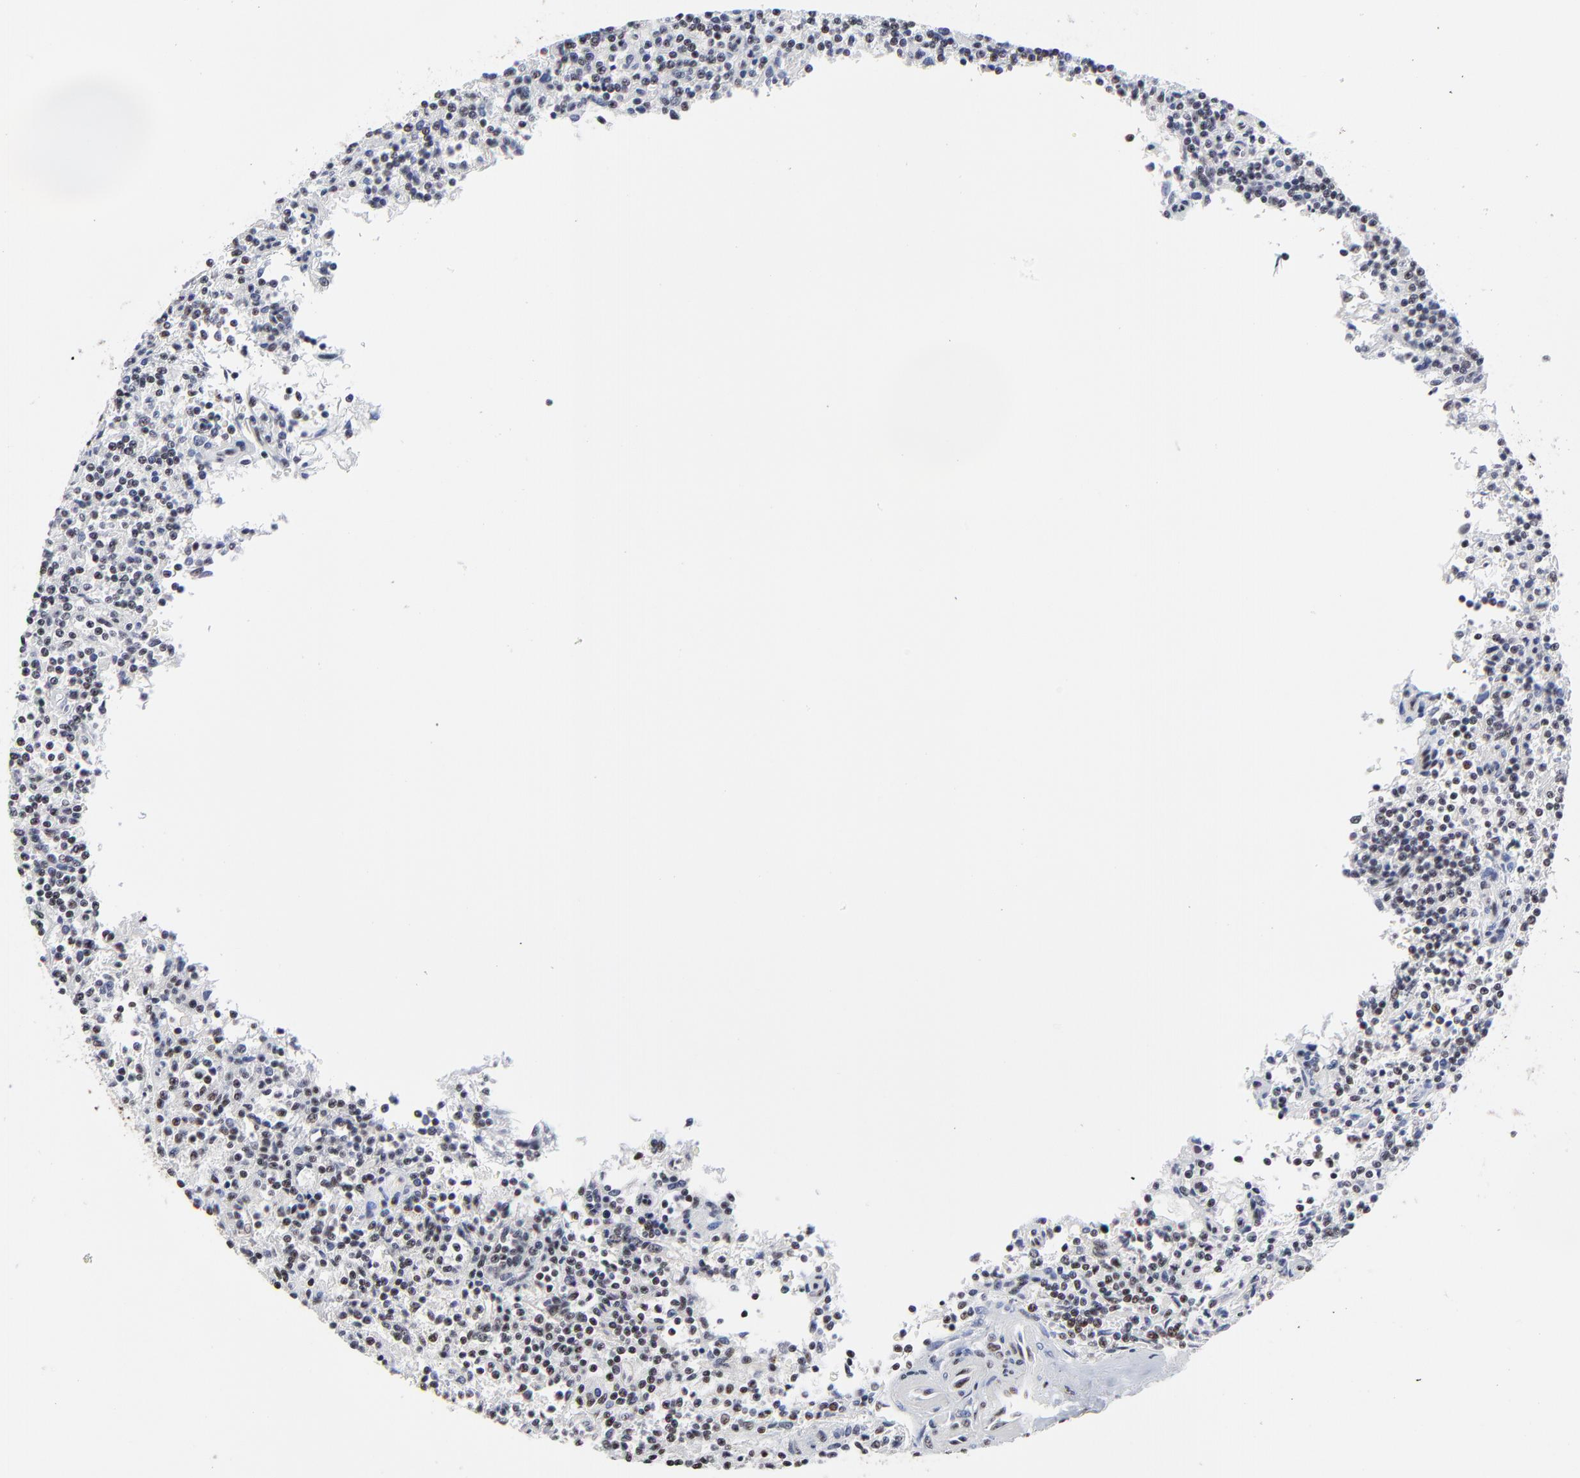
{"staining": {"intensity": "weak", "quantity": "<25%", "location": "nuclear"}, "tissue": "lymphoma", "cell_type": "Tumor cells", "image_type": "cancer", "snomed": [{"axis": "morphology", "description": "Malignant lymphoma, non-Hodgkin's type, Low grade"}, {"axis": "topography", "description": "Spleen"}], "caption": "The histopathology image demonstrates no staining of tumor cells in lymphoma.", "gene": "MBD4", "patient": {"sex": "male", "age": 73}}